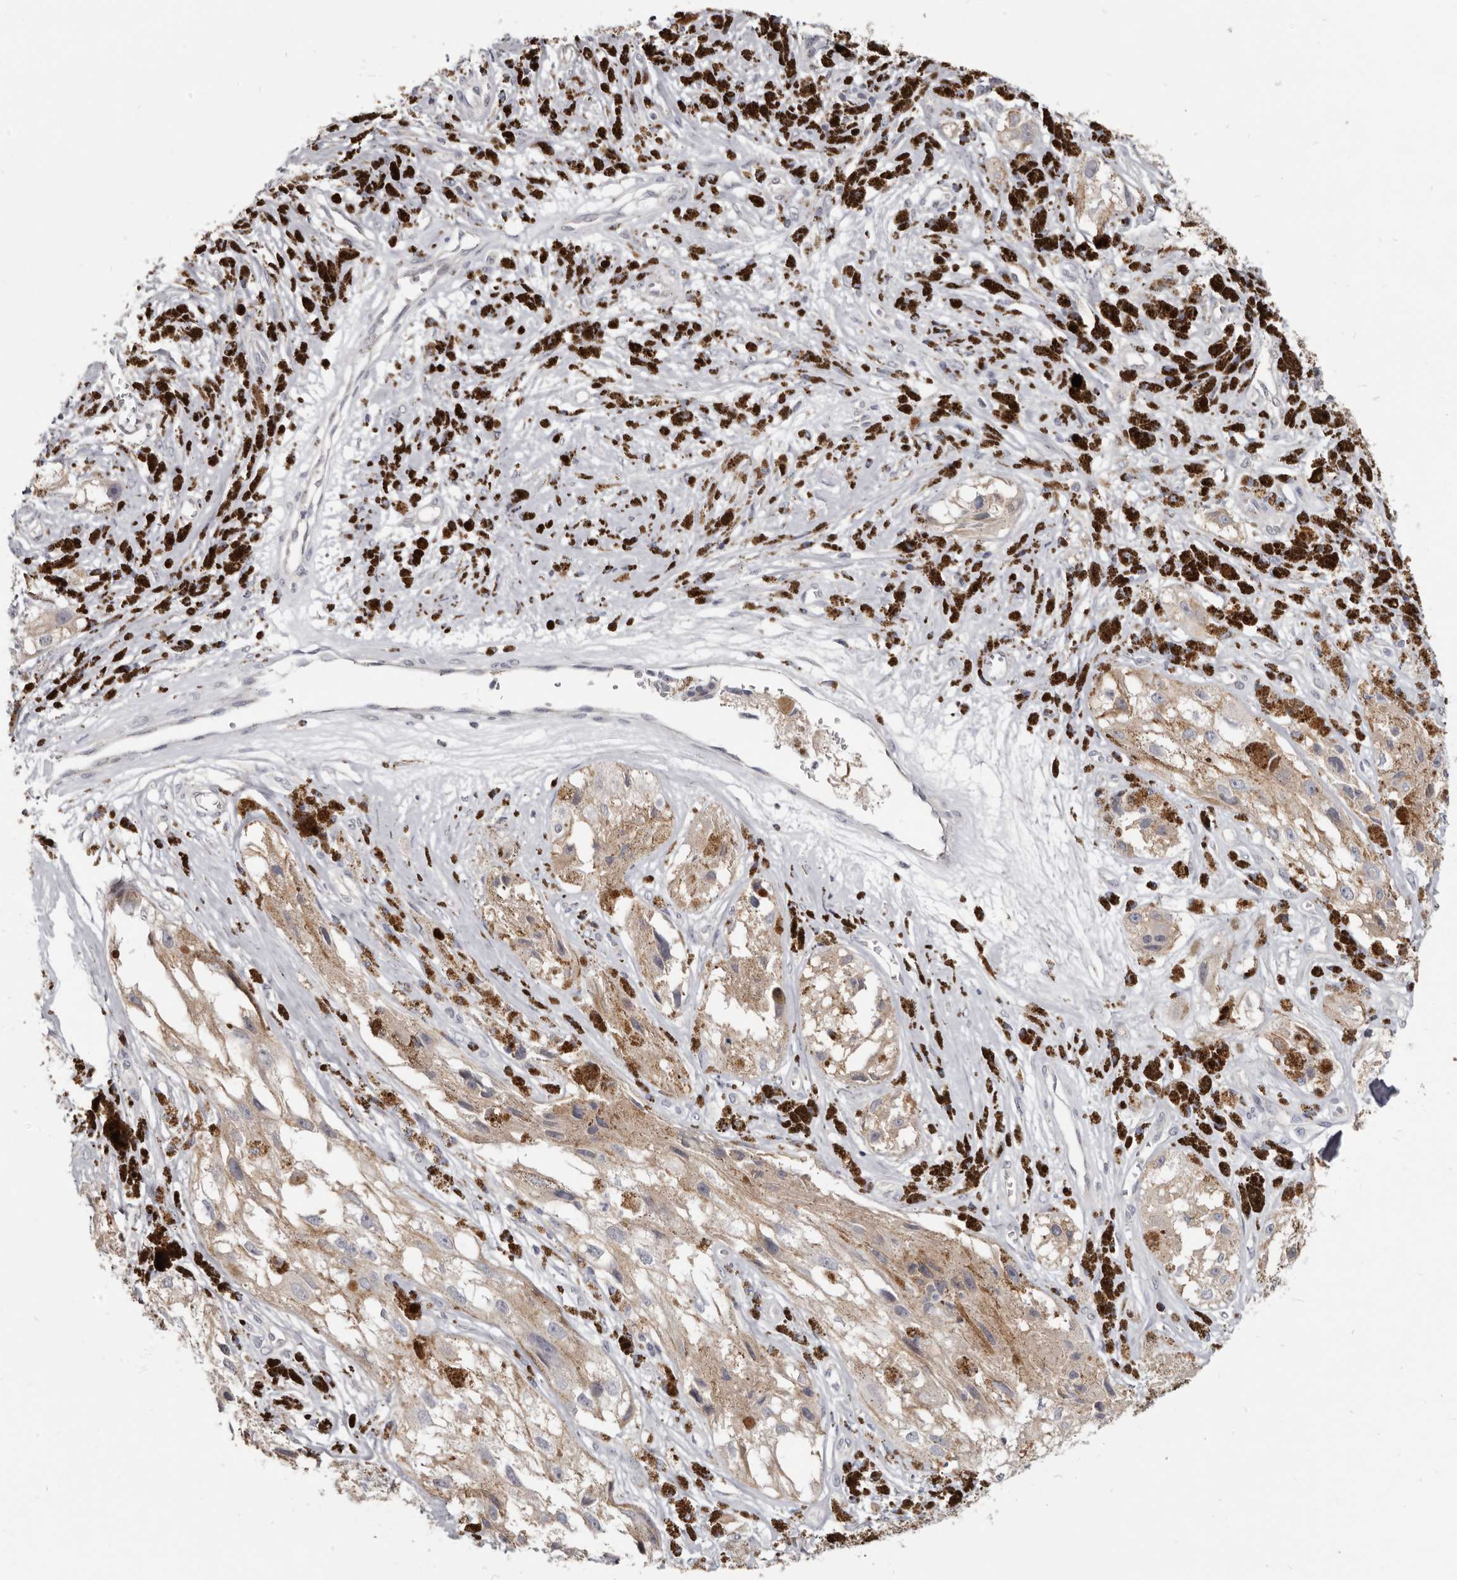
{"staining": {"intensity": "moderate", "quantity": ">75%", "location": "cytoplasmic/membranous"}, "tissue": "melanoma", "cell_type": "Tumor cells", "image_type": "cancer", "snomed": [{"axis": "morphology", "description": "Malignant melanoma, NOS"}, {"axis": "topography", "description": "Skin"}], "caption": "High-magnification brightfield microscopy of malignant melanoma stained with DAB (3,3'-diaminobenzidine) (brown) and counterstained with hematoxylin (blue). tumor cells exhibit moderate cytoplasmic/membranous positivity is identified in approximately>75% of cells.", "gene": "CGN", "patient": {"sex": "male", "age": 88}}